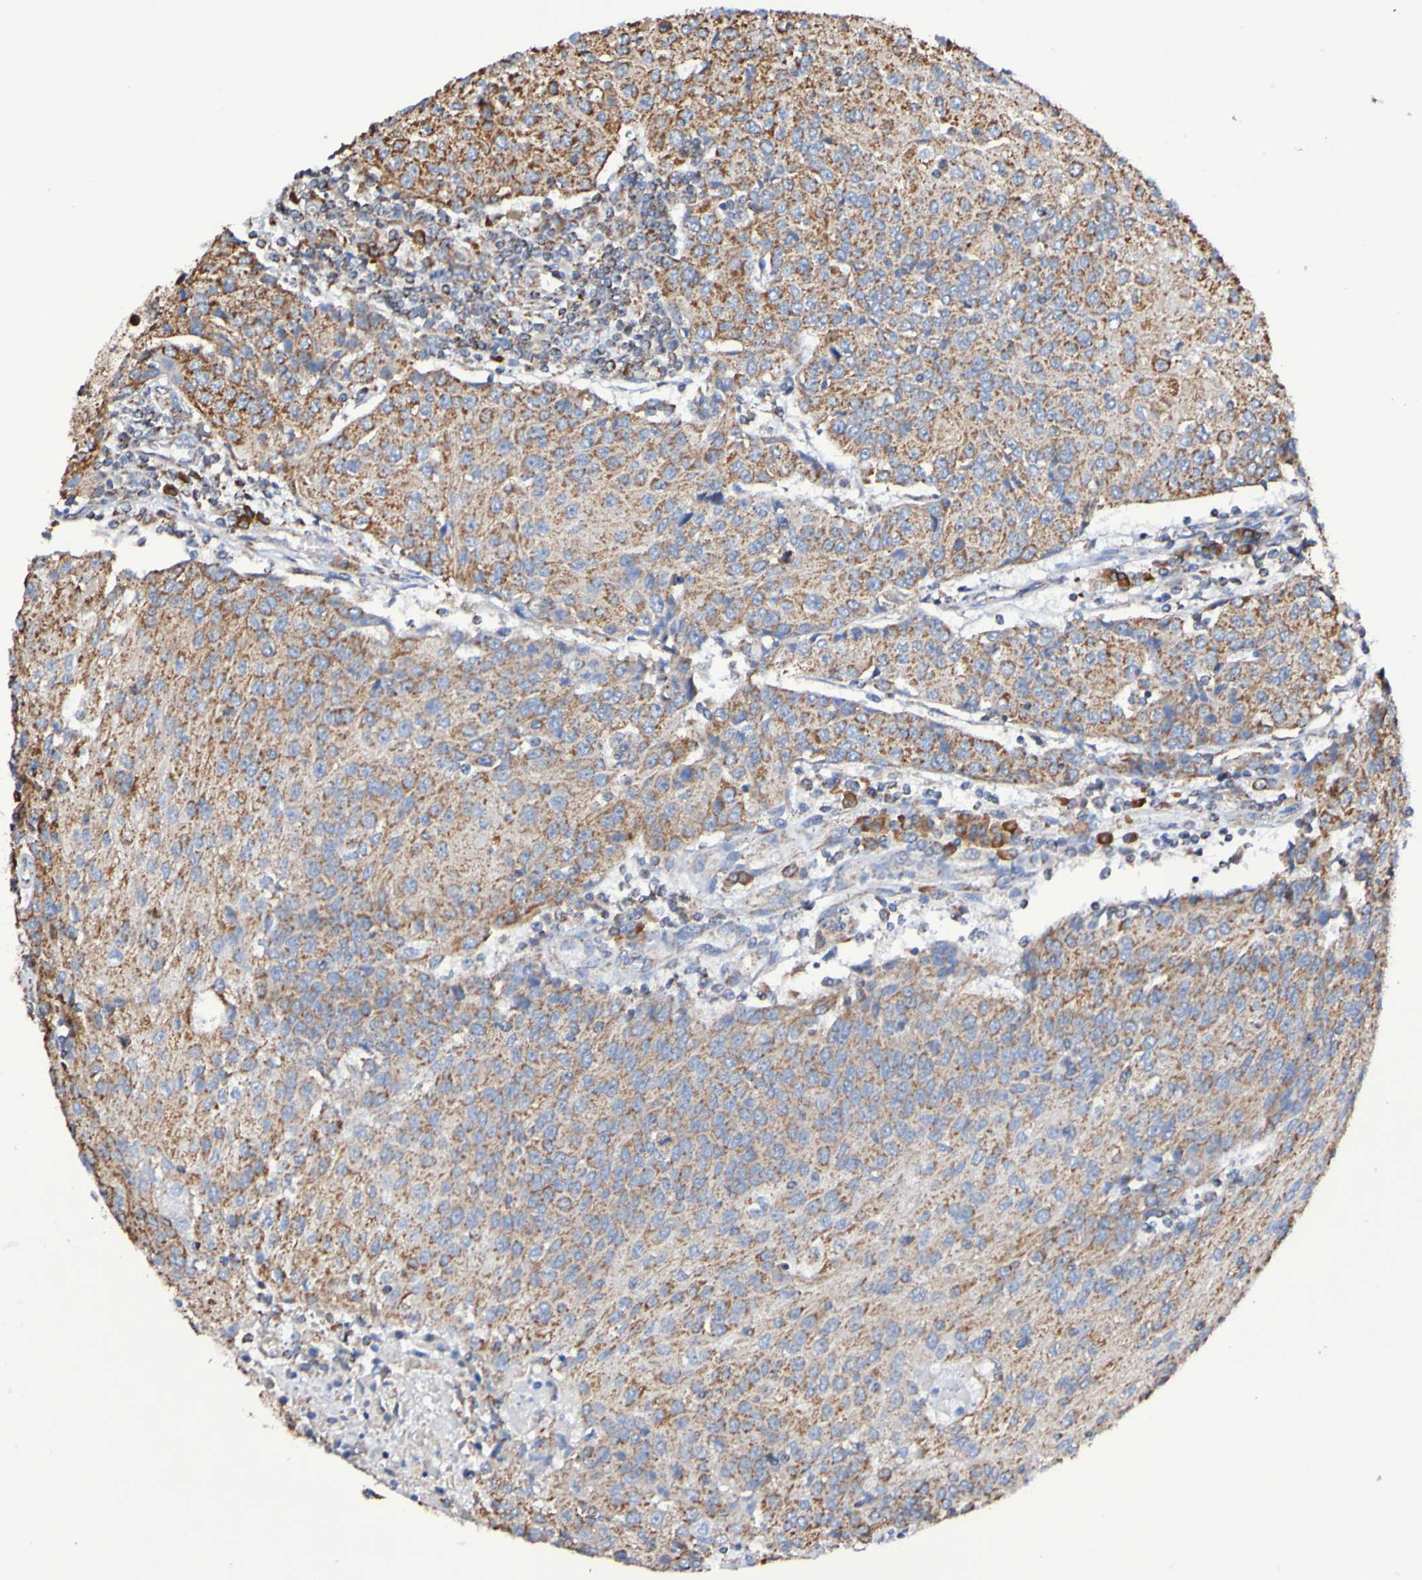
{"staining": {"intensity": "moderate", "quantity": ">75%", "location": "cytoplasmic/membranous"}, "tissue": "urothelial cancer", "cell_type": "Tumor cells", "image_type": "cancer", "snomed": [{"axis": "morphology", "description": "Urothelial carcinoma, High grade"}, {"axis": "topography", "description": "Urinary bladder"}], "caption": "Tumor cells show medium levels of moderate cytoplasmic/membranous positivity in about >75% of cells in urothelial cancer. The protein is stained brown, and the nuclei are stained in blue (DAB (3,3'-diaminobenzidine) IHC with brightfield microscopy, high magnification).", "gene": "IL18R1", "patient": {"sex": "female", "age": 85}}